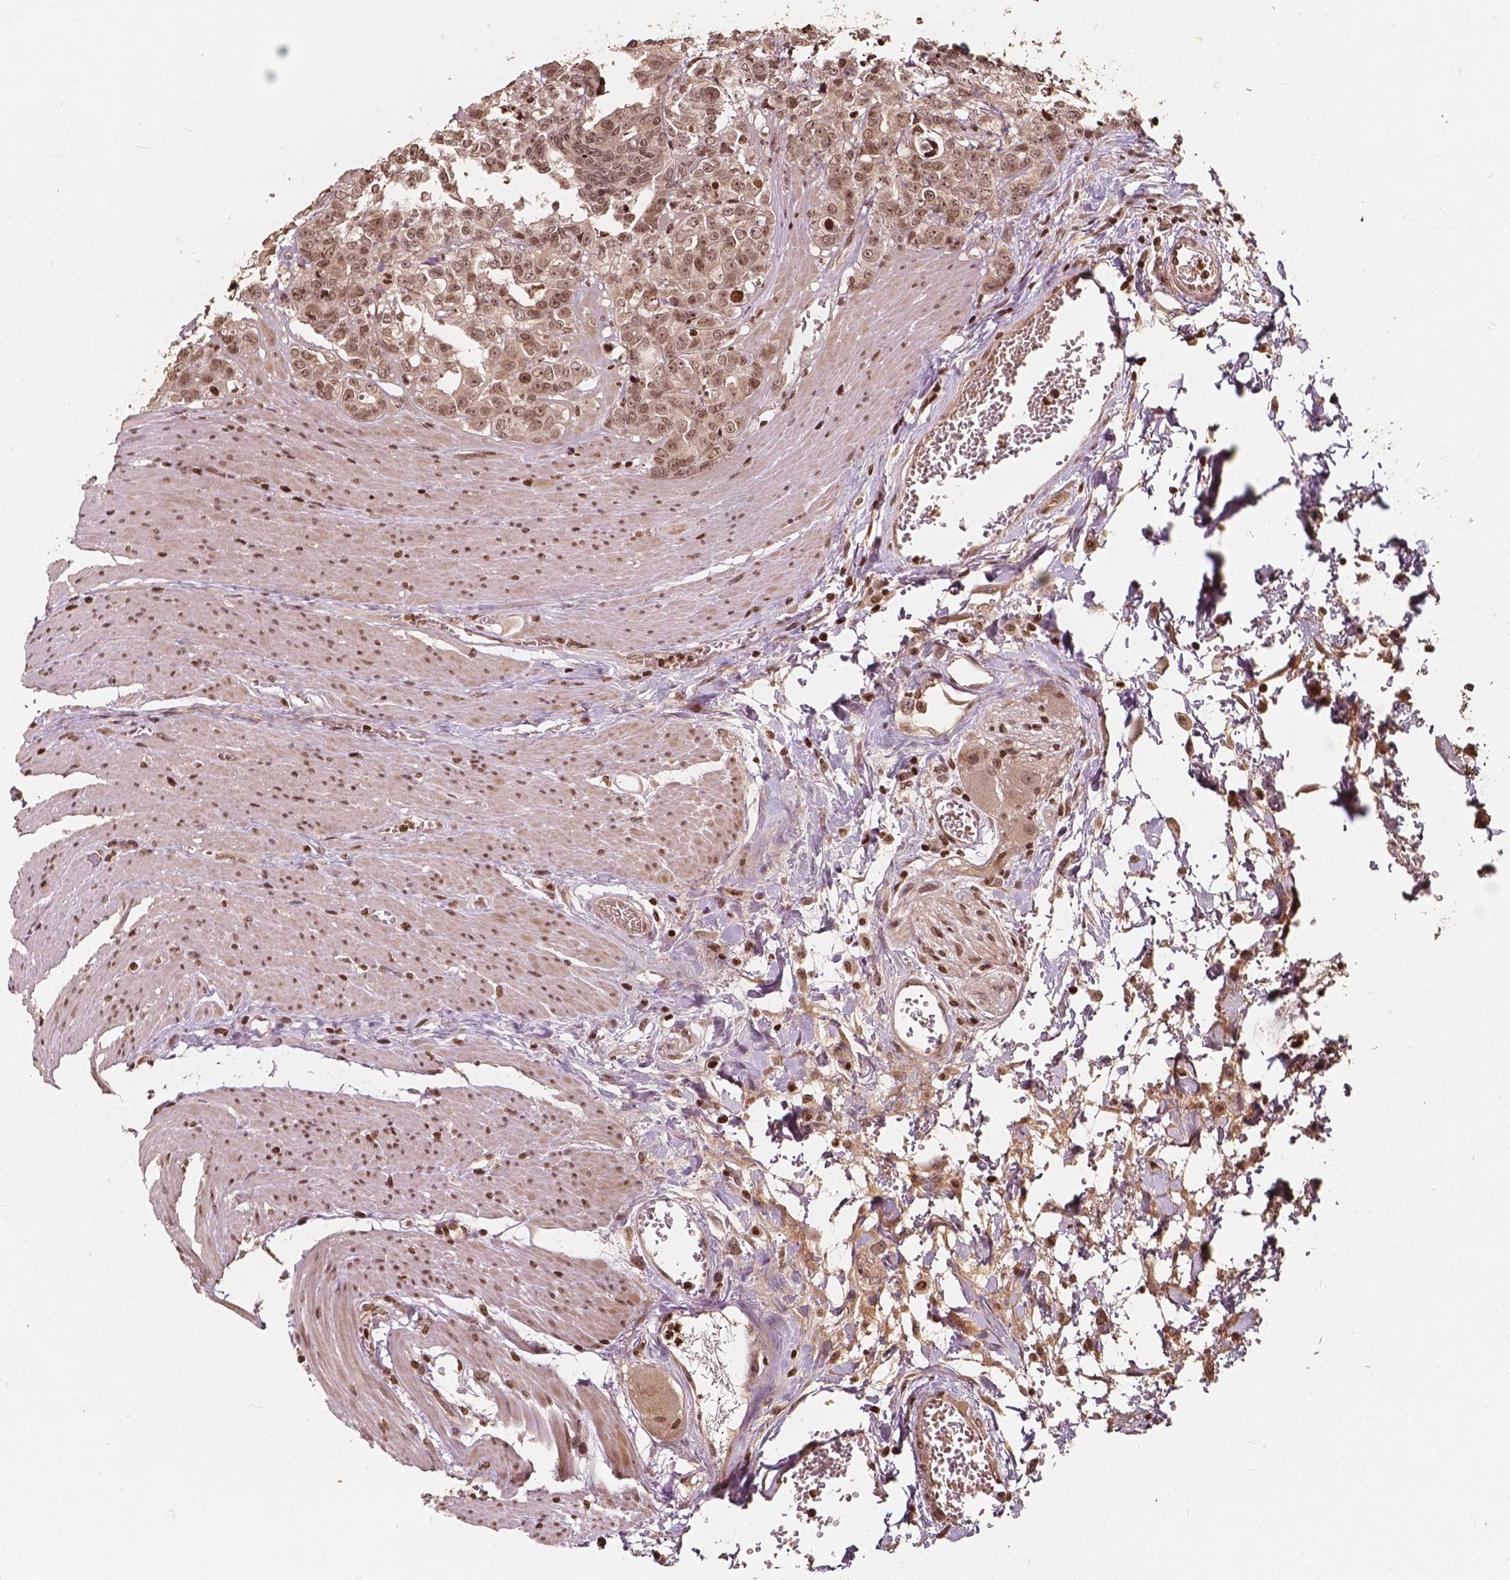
{"staining": {"intensity": "moderate", "quantity": ">75%", "location": "cytoplasmic/membranous,nuclear"}, "tissue": "colorectal cancer", "cell_type": "Tumor cells", "image_type": "cancer", "snomed": [{"axis": "morphology", "description": "Adenocarcinoma, NOS"}, {"axis": "topography", "description": "Rectum"}], "caption": "Colorectal cancer (adenocarcinoma) stained with a protein marker demonstrates moderate staining in tumor cells.", "gene": "H3C14", "patient": {"sex": "female", "age": 62}}